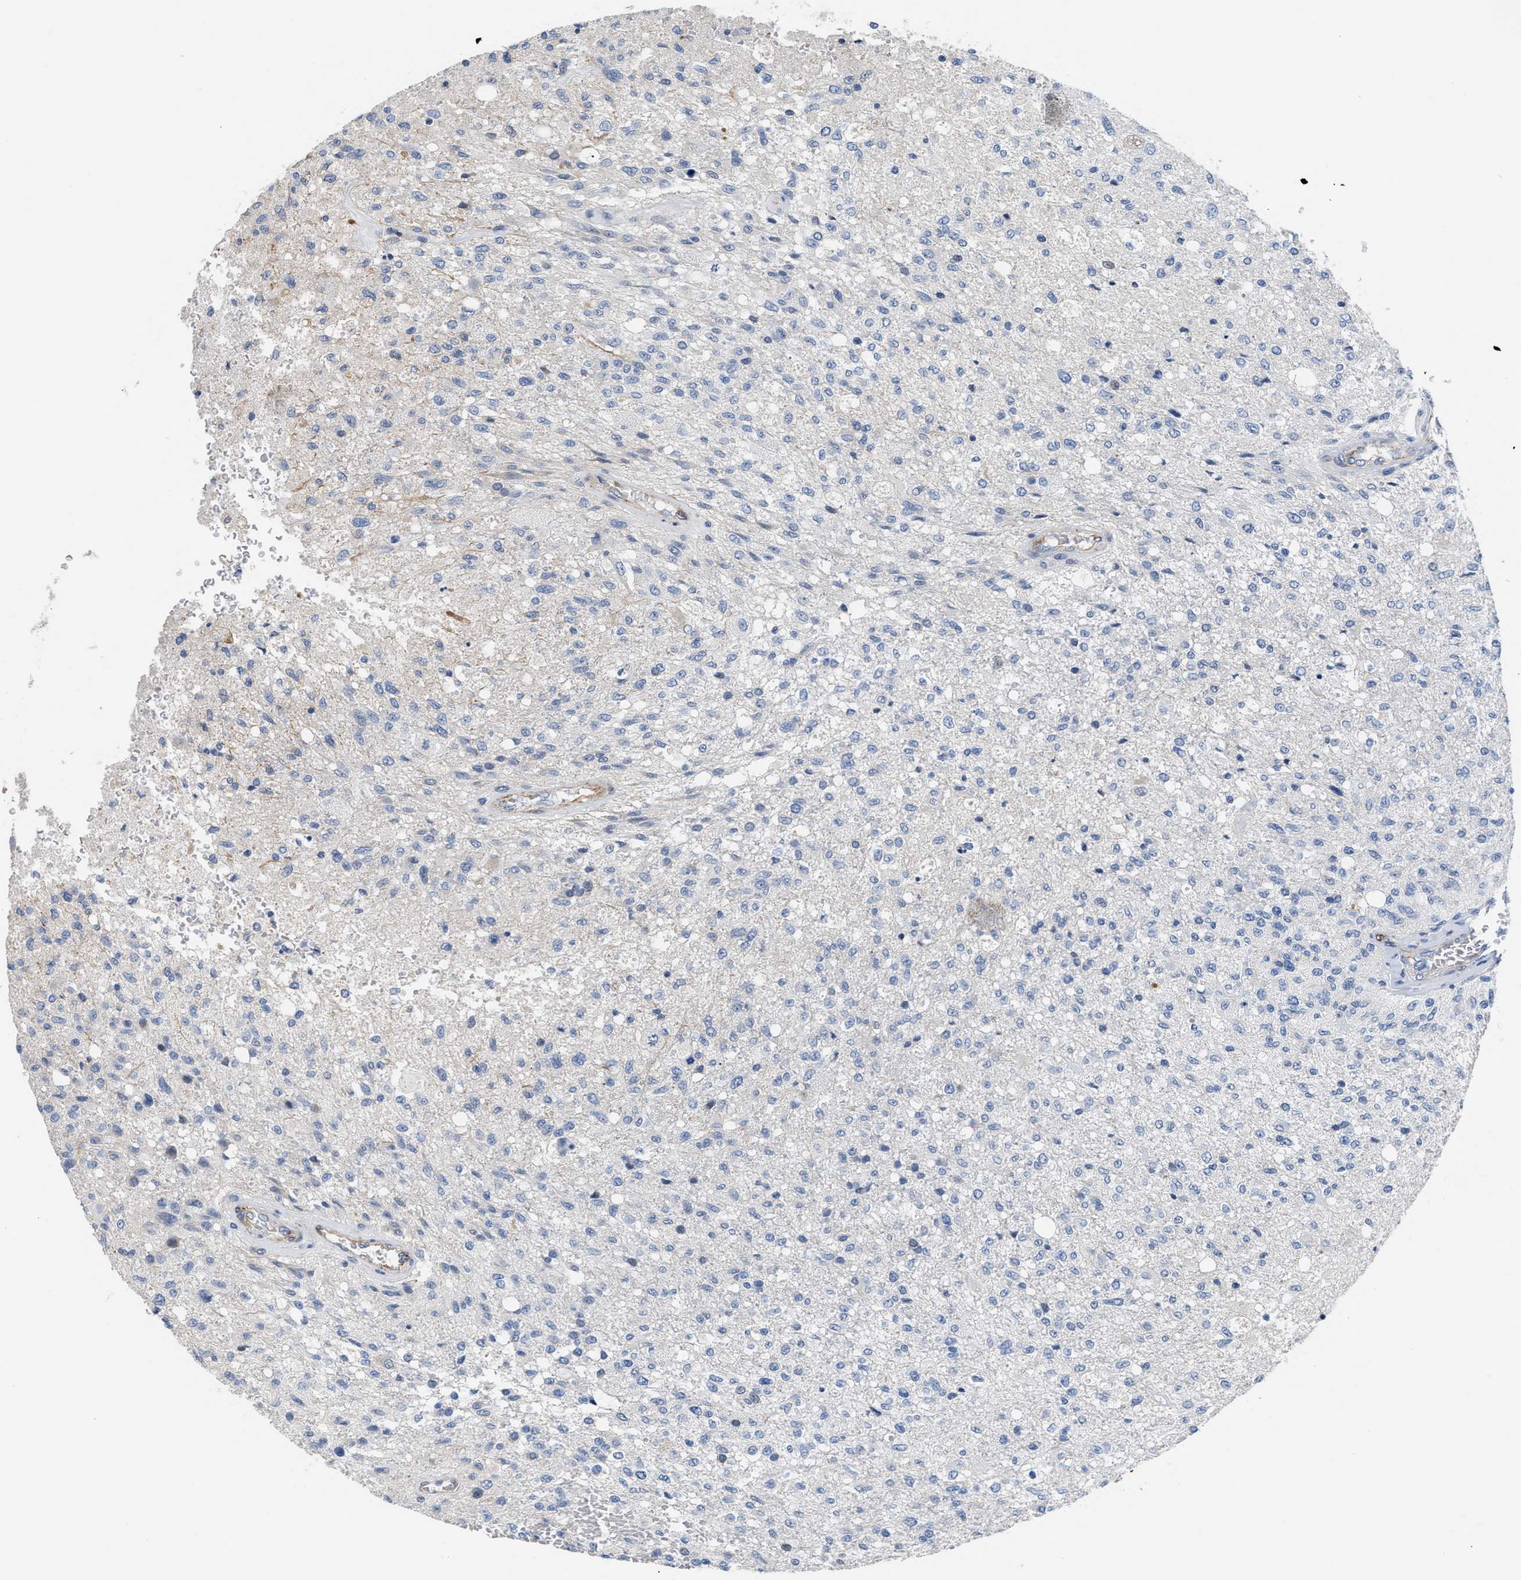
{"staining": {"intensity": "negative", "quantity": "none", "location": "none"}, "tissue": "glioma", "cell_type": "Tumor cells", "image_type": "cancer", "snomed": [{"axis": "morphology", "description": "Normal tissue, NOS"}, {"axis": "morphology", "description": "Glioma, malignant, High grade"}, {"axis": "topography", "description": "Cerebral cortex"}], "caption": "High power microscopy histopathology image of an immunohistochemistry (IHC) photomicrograph of malignant glioma (high-grade), revealing no significant expression in tumor cells.", "gene": "TFPI", "patient": {"sex": "male", "age": 77}}